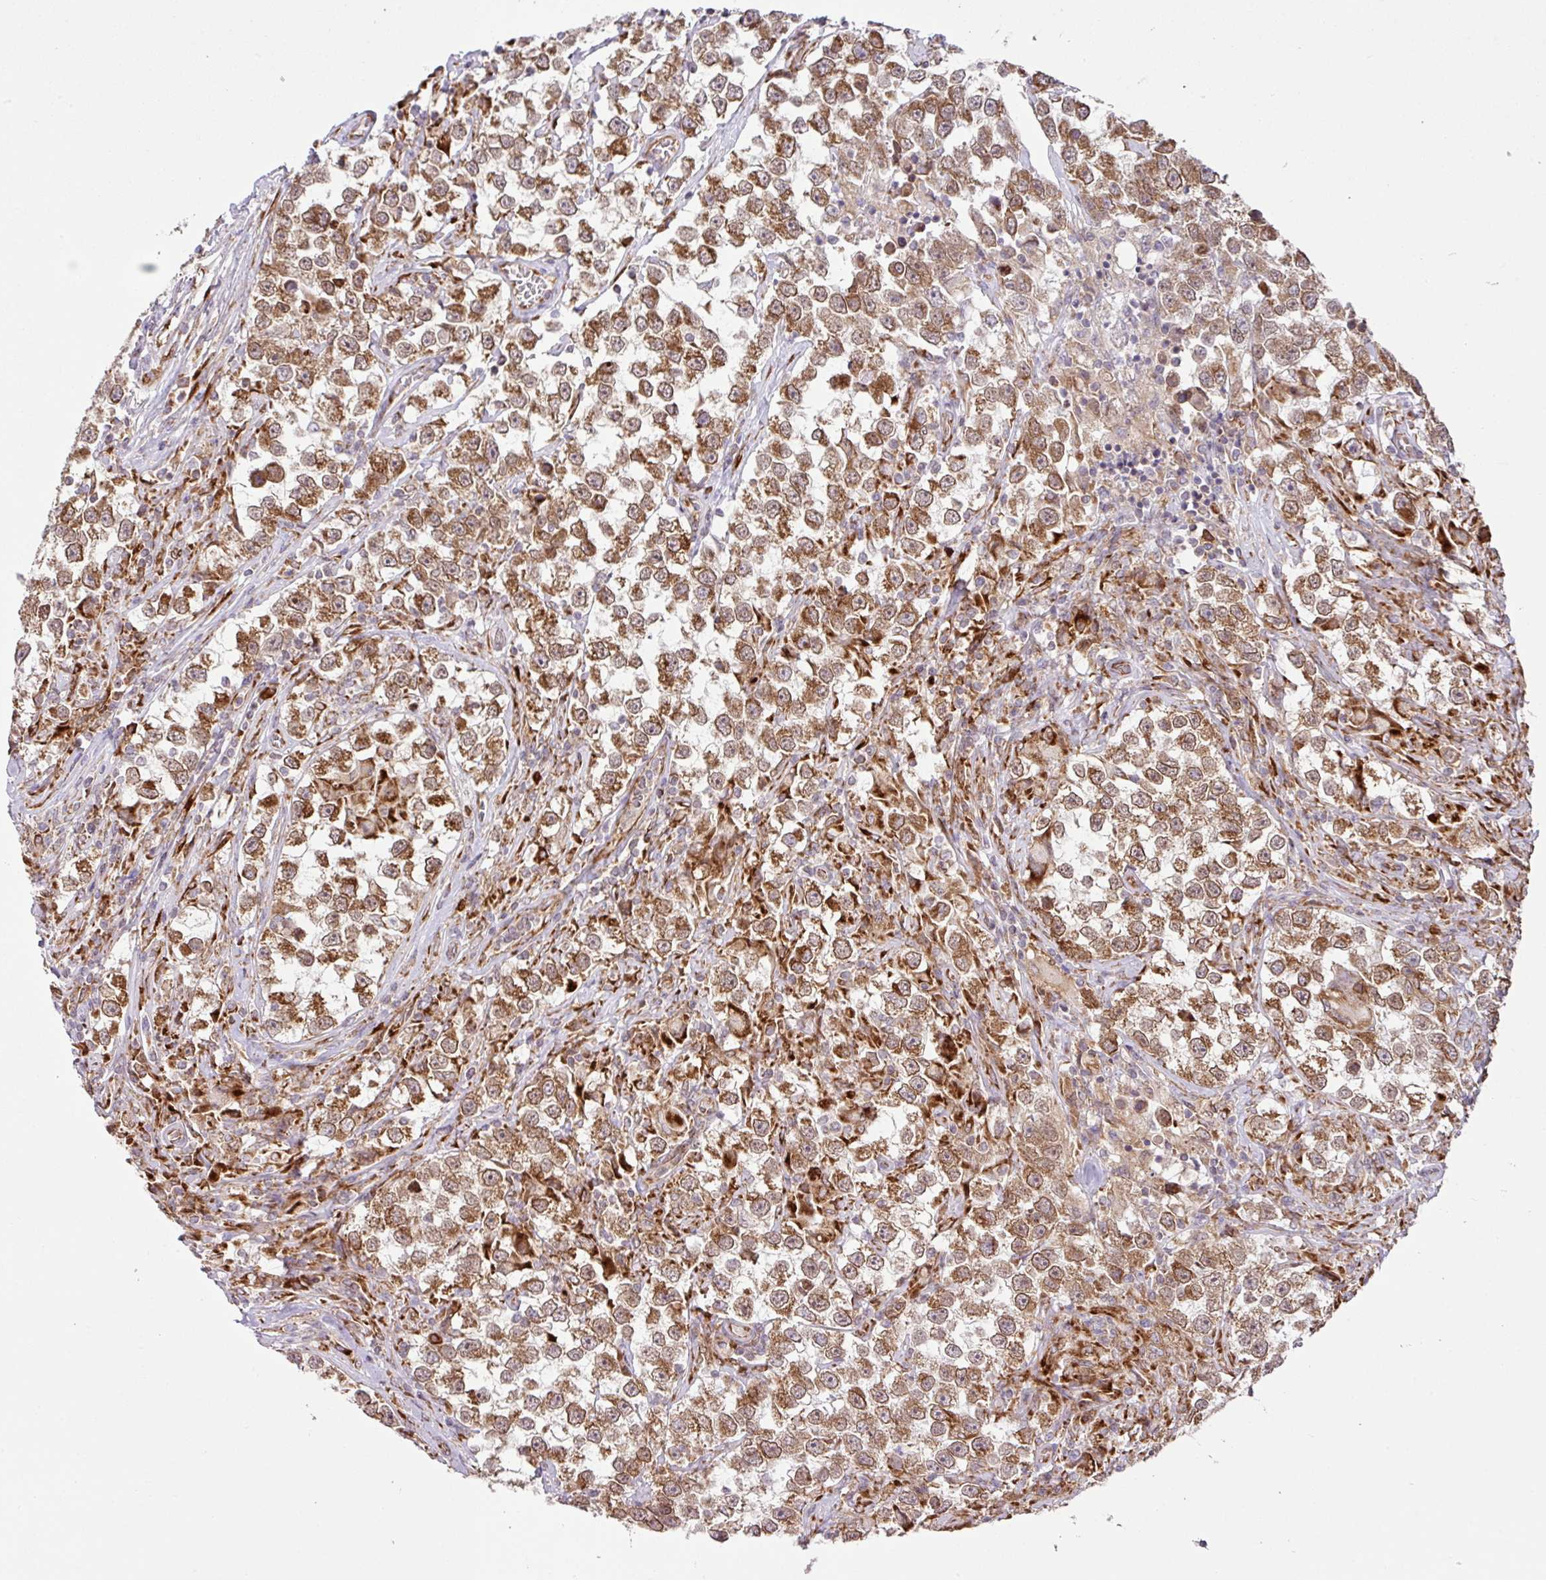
{"staining": {"intensity": "moderate", "quantity": ">75%", "location": "cytoplasmic/membranous"}, "tissue": "testis cancer", "cell_type": "Tumor cells", "image_type": "cancer", "snomed": [{"axis": "morphology", "description": "Seminoma, NOS"}, {"axis": "topography", "description": "Testis"}], "caption": "Approximately >75% of tumor cells in testis cancer display moderate cytoplasmic/membranous protein staining as visualized by brown immunohistochemical staining.", "gene": "SLC39A7", "patient": {"sex": "male", "age": 46}}